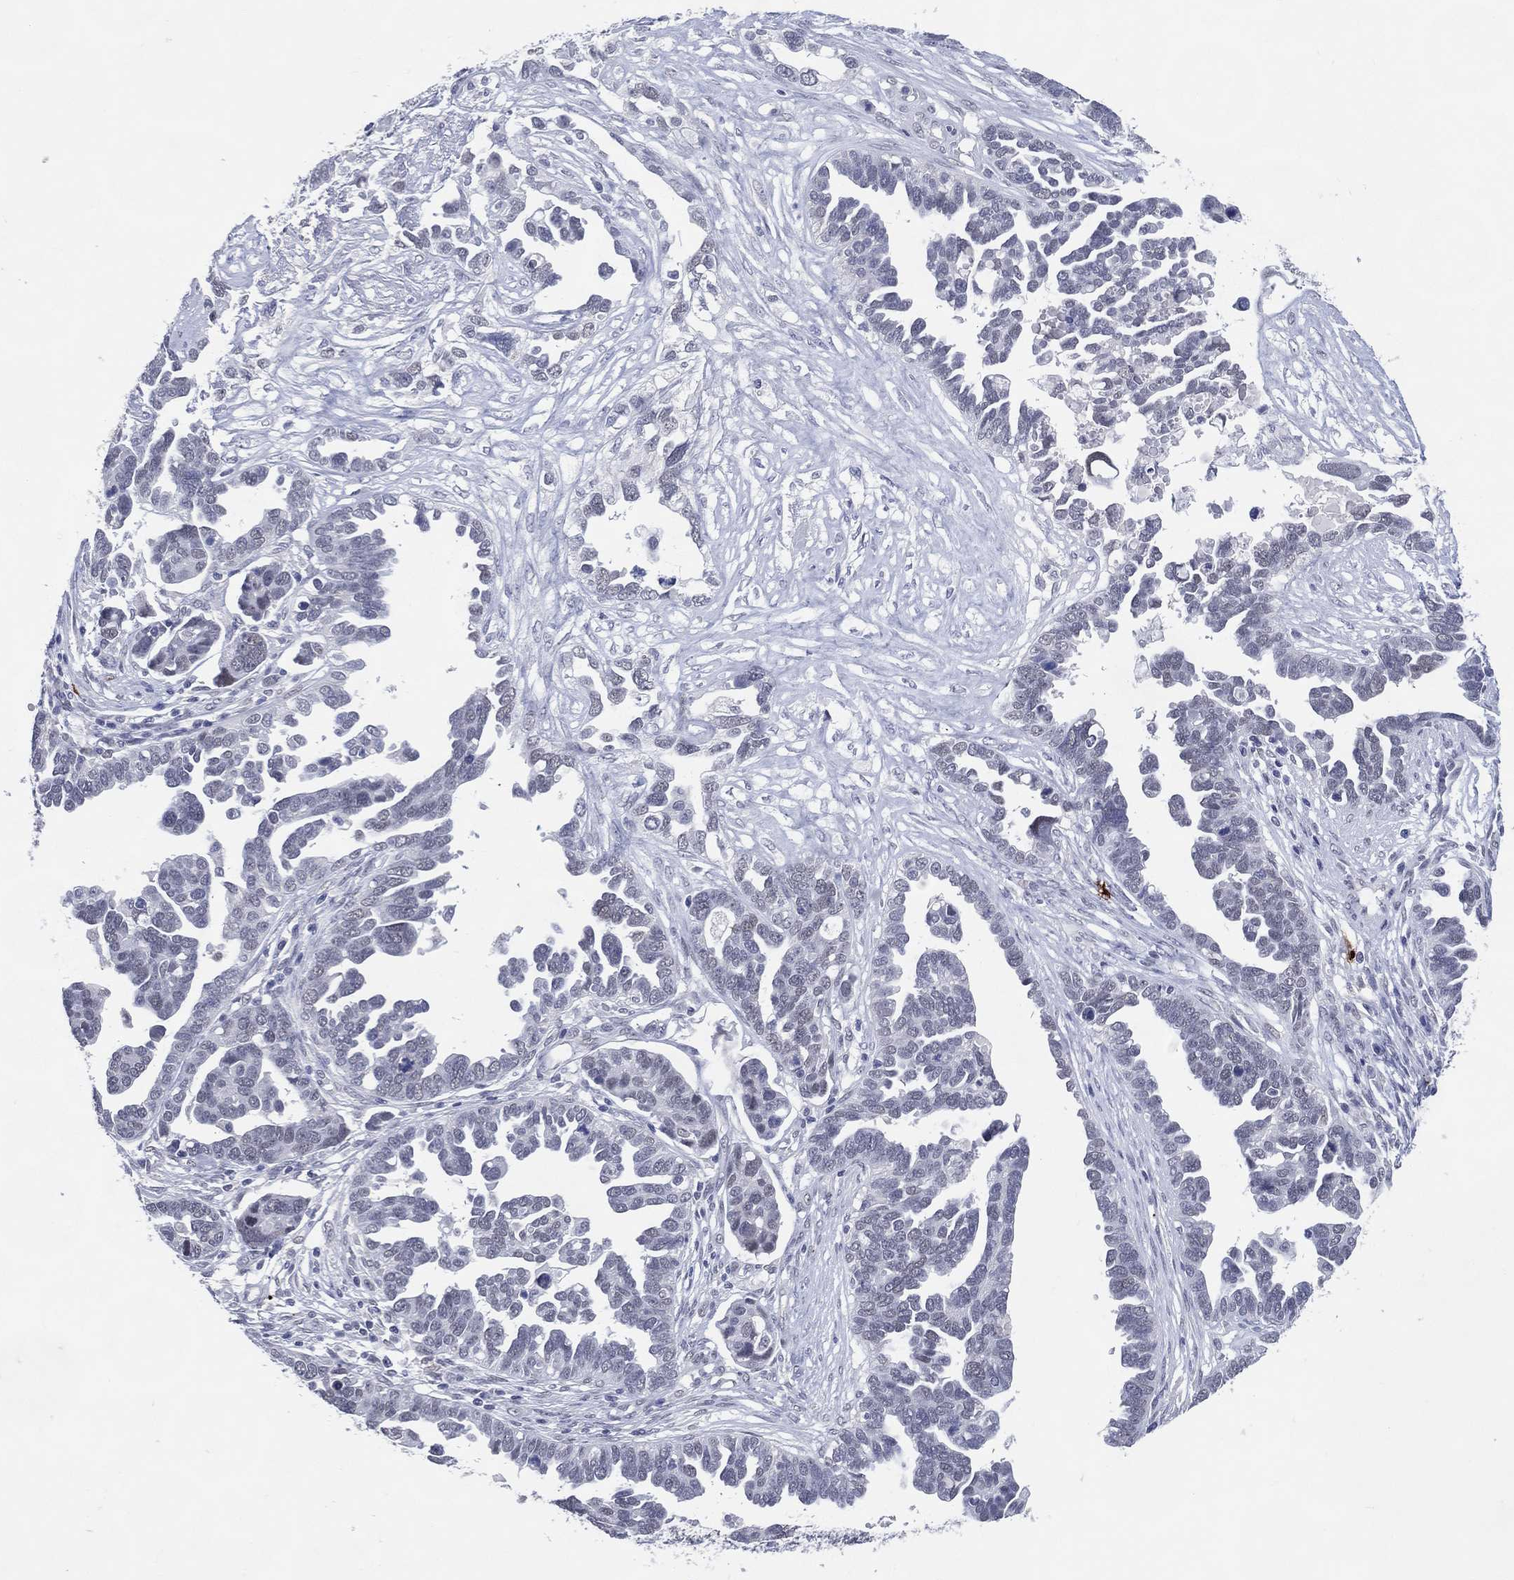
{"staining": {"intensity": "negative", "quantity": "none", "location": "none"}, "tissue": "ovarian cancer", "cell_type": "Tumor cells", "image_type": "cancer", "snomed": [{"axis": "morphology", "description": "Cystadenocarcinoma, serous, NOS"}, {"axis": "topography", "description": "Ovary"}], "caption": "There is no significant positivity in tumor cells of ovarian cancer.", "gene": "CFAP58", "patient": {"sex": "female", "age": 54}}